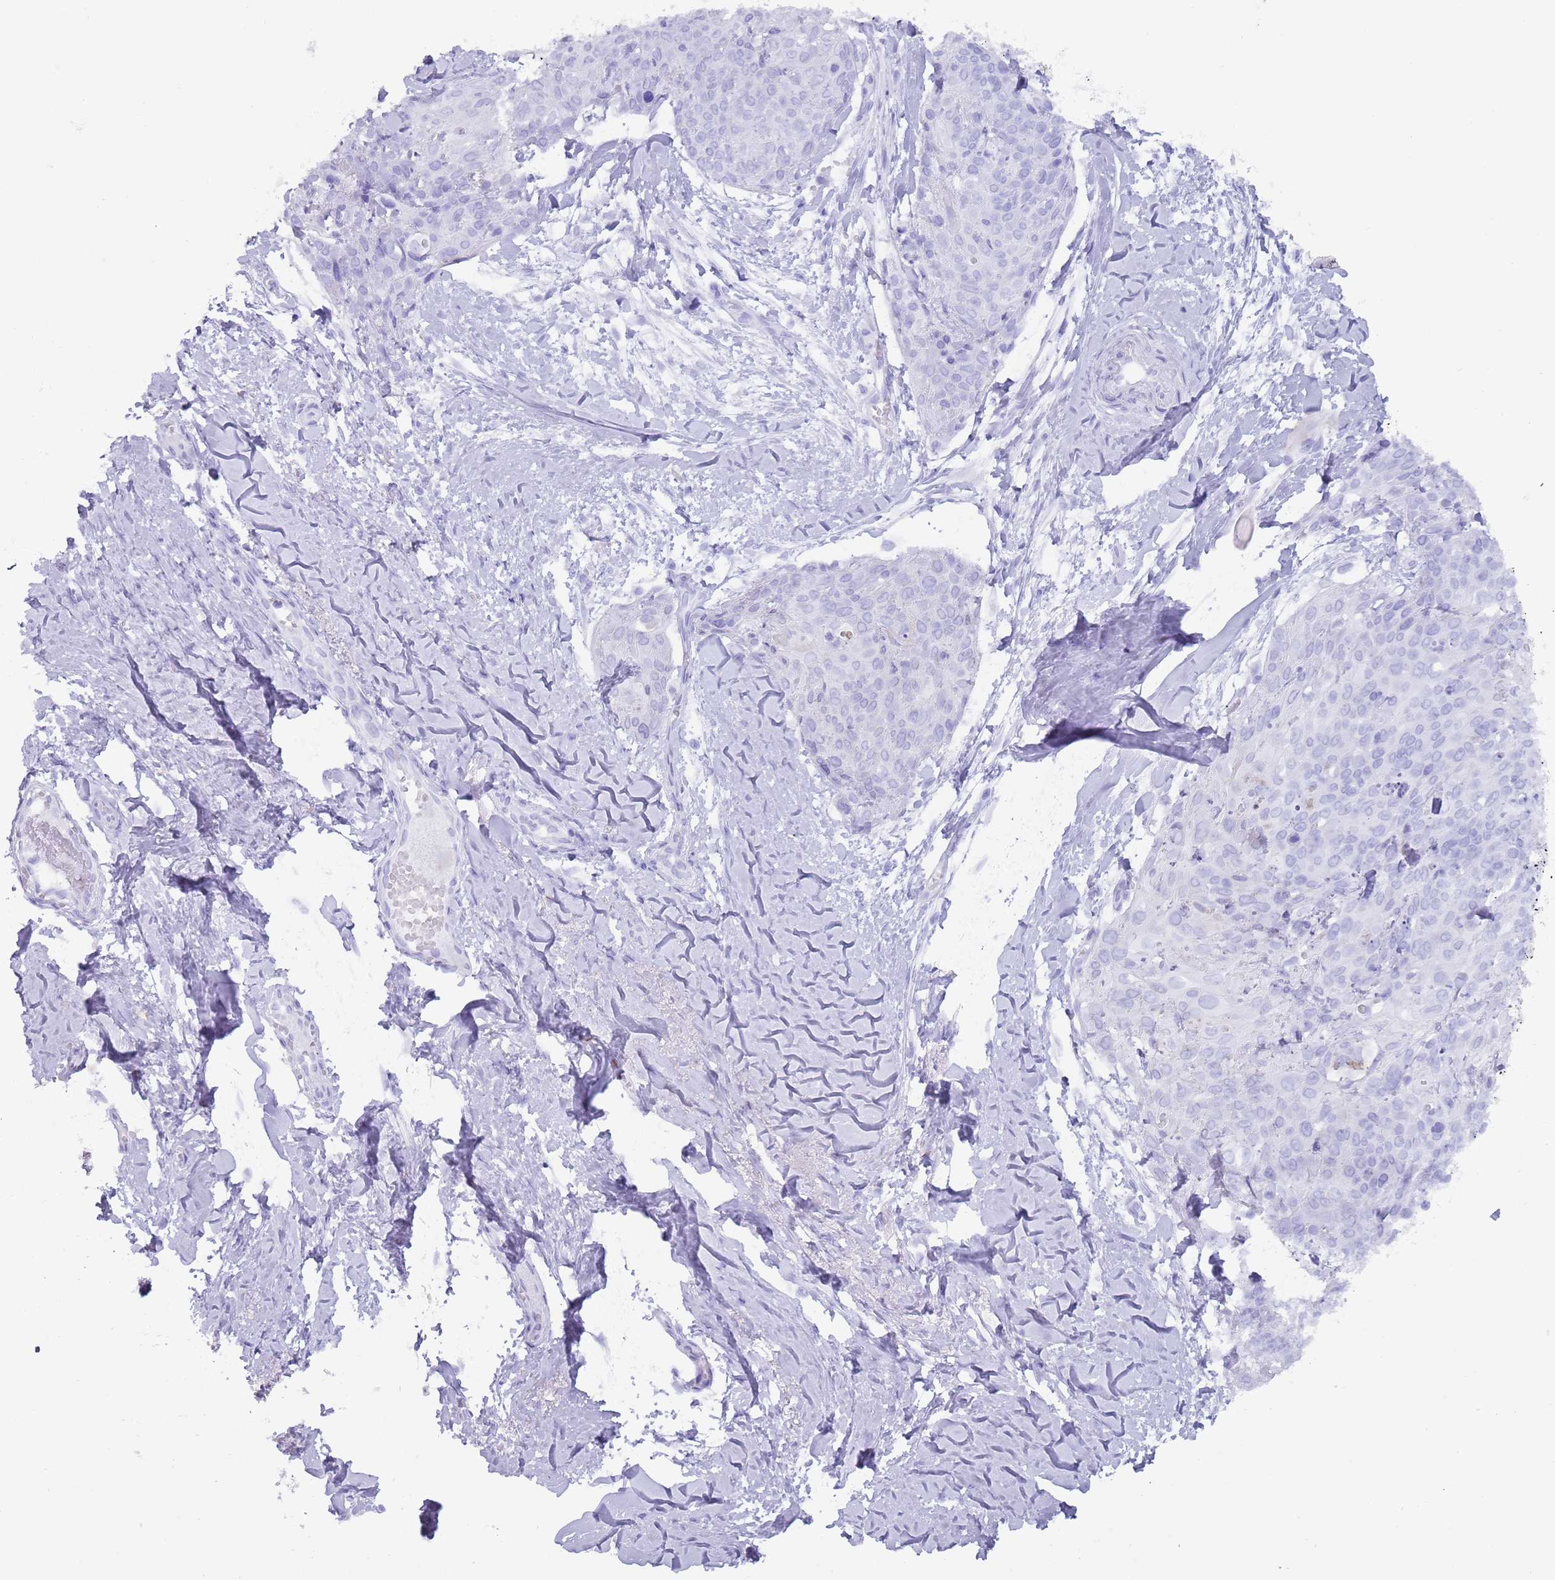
{"staining": {"intensity": "negative", "quantity": "none", "location": "none"}, "tissue": "skin cancer", "cell_type": "Tumor cells", "image_type": "cancer", "snomed": [{"axis": "morphology", "description": "Squamous cell carcinoma, NOS"}, {"axis": "topography", "description": "Skin"}, {"axis": "topography", "description": "Vulva"}], "caption": "IHC of human skin squamous cell carcinoma shows no positivity in tumor cells. (DAB (3,3'-diaminobenzidine) IHC visualized using brightfield microscopy, high magnification).", "gene": "HDAC8", "patient": {"sex": "female", "age": 85}}